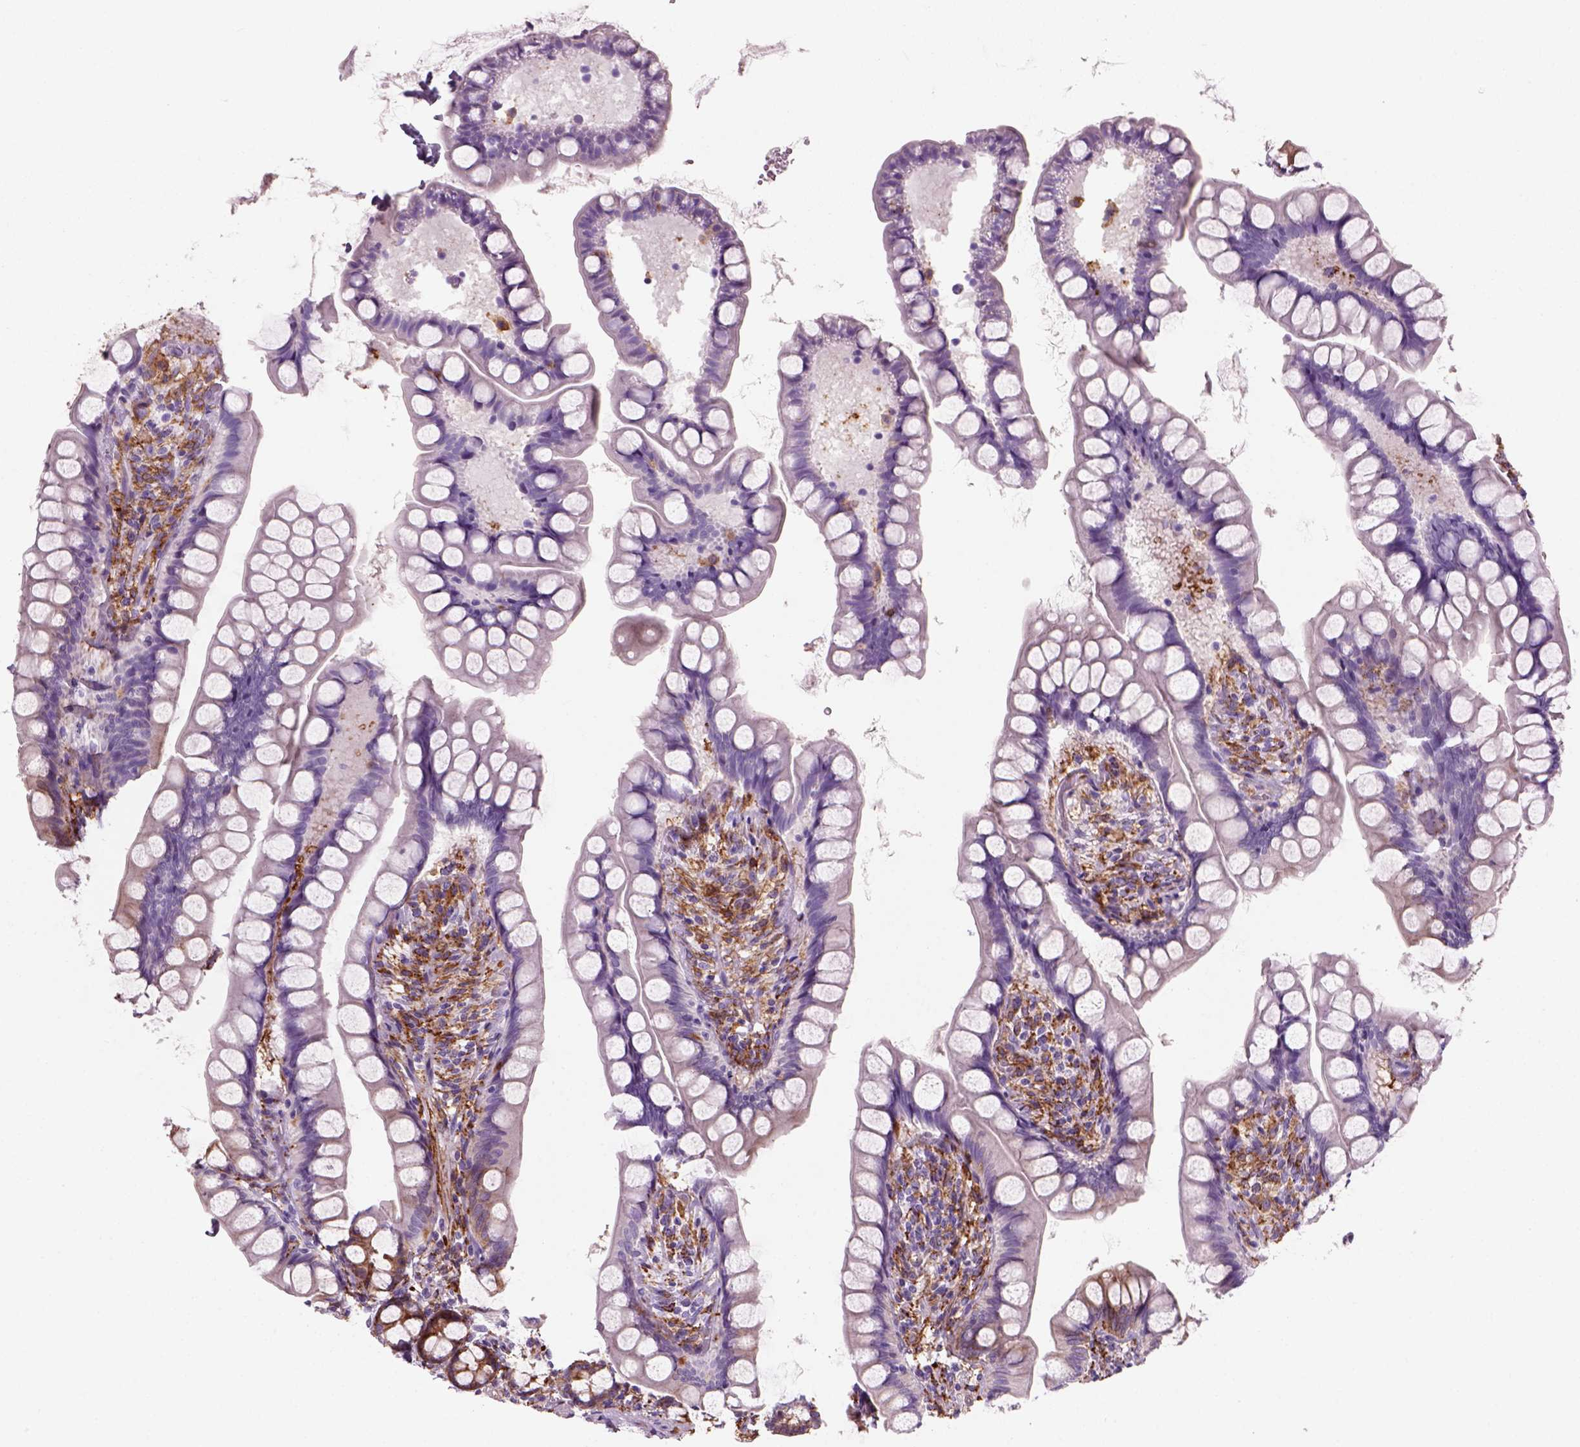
{"staining": {"intensity": "moderate", "quantity": "25%-75%", "location": "cytoplasmic/membranous"}, "tissue": "small intestine", "cell_type": "Glandular cells", "image_type": "normal", "snomed": [{"axis": "morphology", "description": "Normal tissue, NOS"}, {"axis": "topography", "description": "Small intestine"}], "caption": "Glandular cells show medium levels of moderate cytoplasmic/membranous expression in approximately 25%-75% of cells in normal small intestine.", "gene": "MARCKS", "patient": {"sex": "male", "age": 70}}